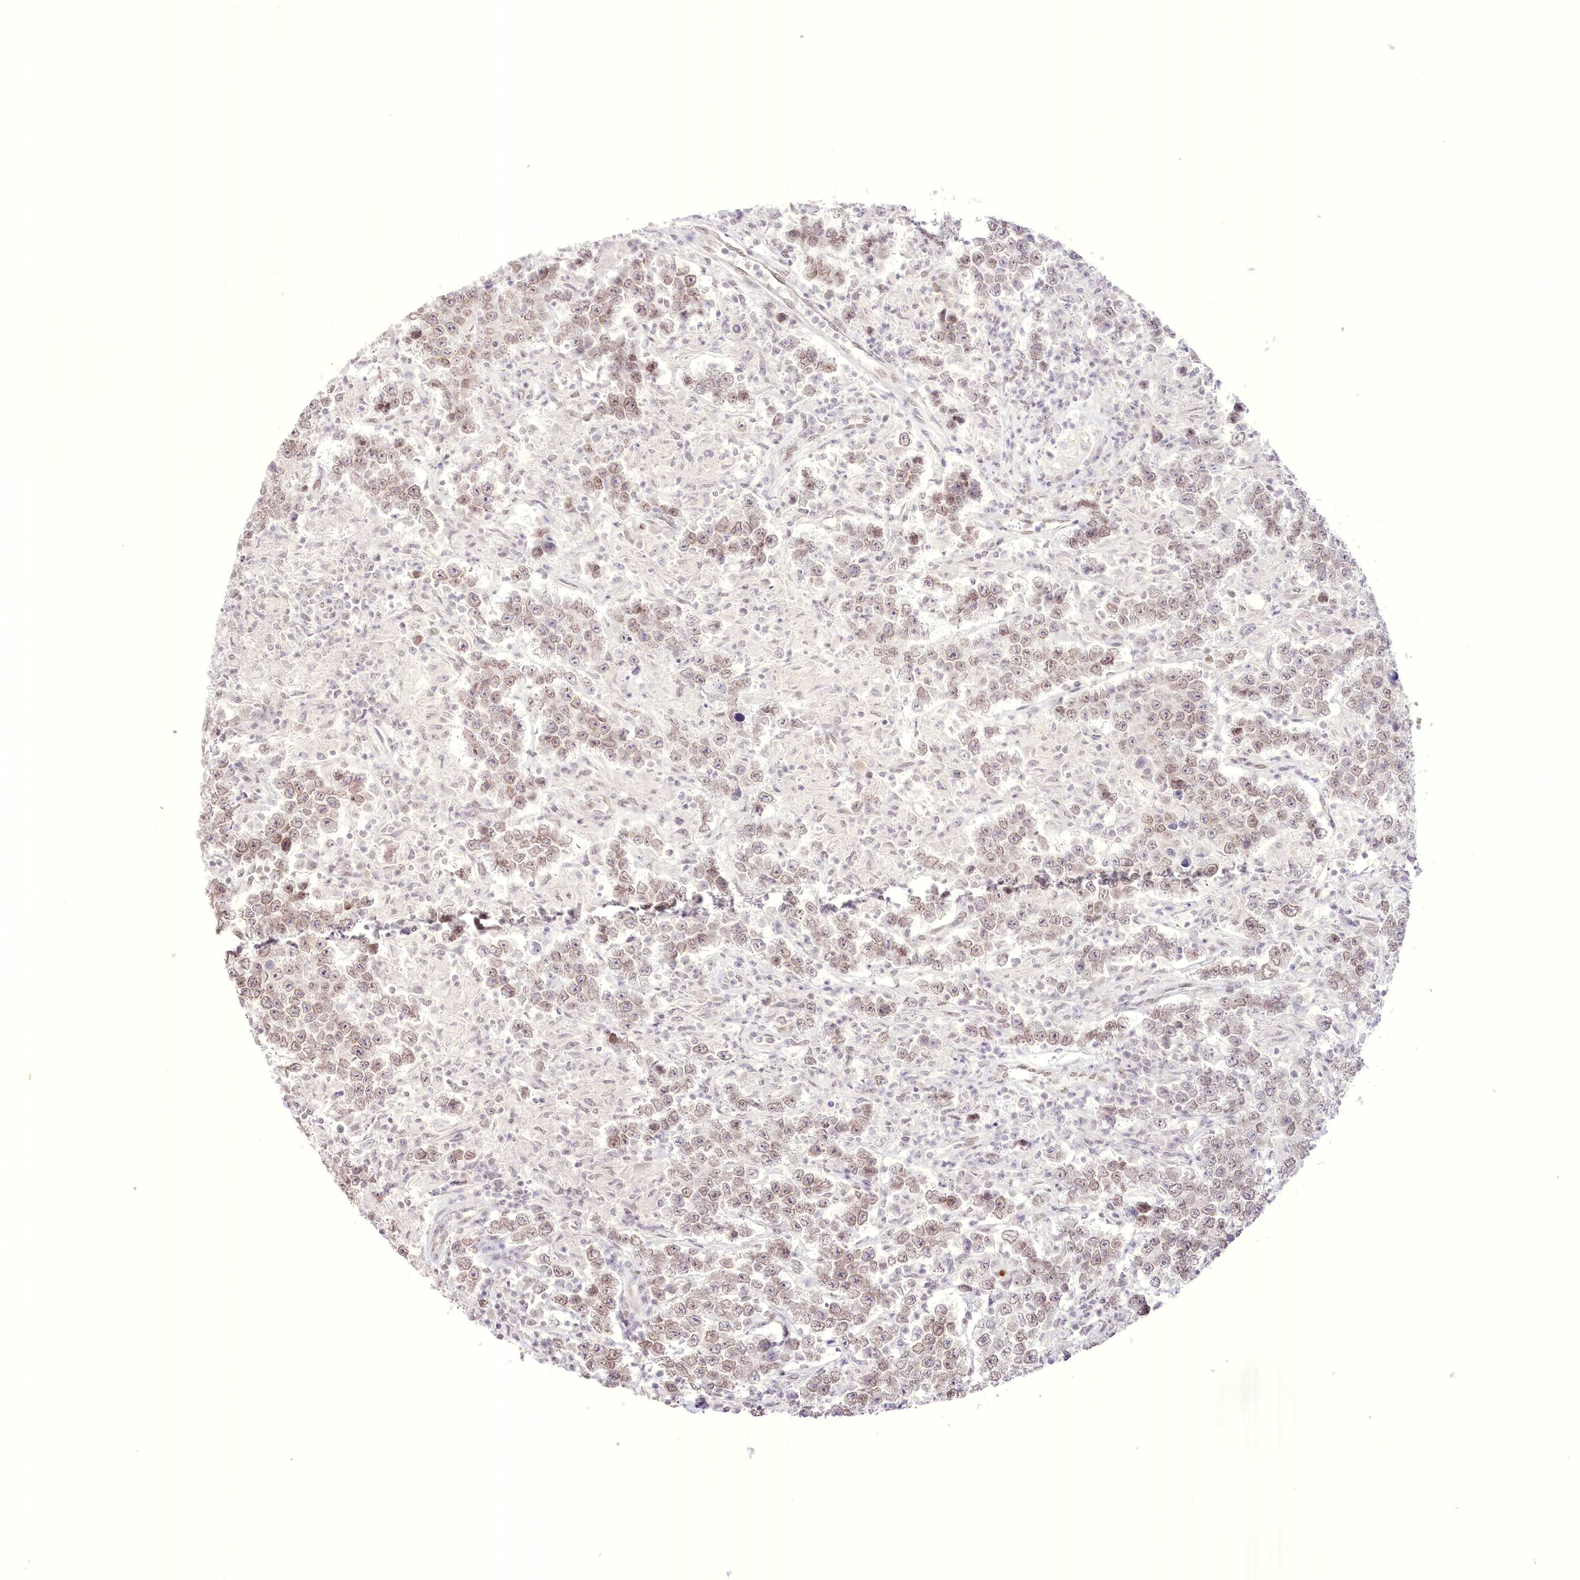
{"staining": {"intensity": "moderate", "quantity": ">75%", "location": "nuclear"}, "tissue": "testis cancer", "cell_type": "Tumor cells", "image_type": "cancer", "snomed": [{"axis": "morphology", "description": "Normal tissue, NOS"}, {"axis": "morphology", "description": "Urothelial carcinoma, High grade"}, {"axis": "morphology", "description": "Seminoma, NOS"}, {"axis": "morphology", "description": "Carcinoma, Embryonal, NOS"}, {"axis": "topography", "description": "Urinary bladder"}, {"axis": "topography", "description": "Testis"}], "caption": "The image demonstrates immunohistochemical staining of testis cancer (high-grade urothelial carcinoma). There is moderate nuclear expression is seen in approximately >75% of tumor cells.", "gene": "SLC39A10", "patient": {"sex": "male", "age": 41}}